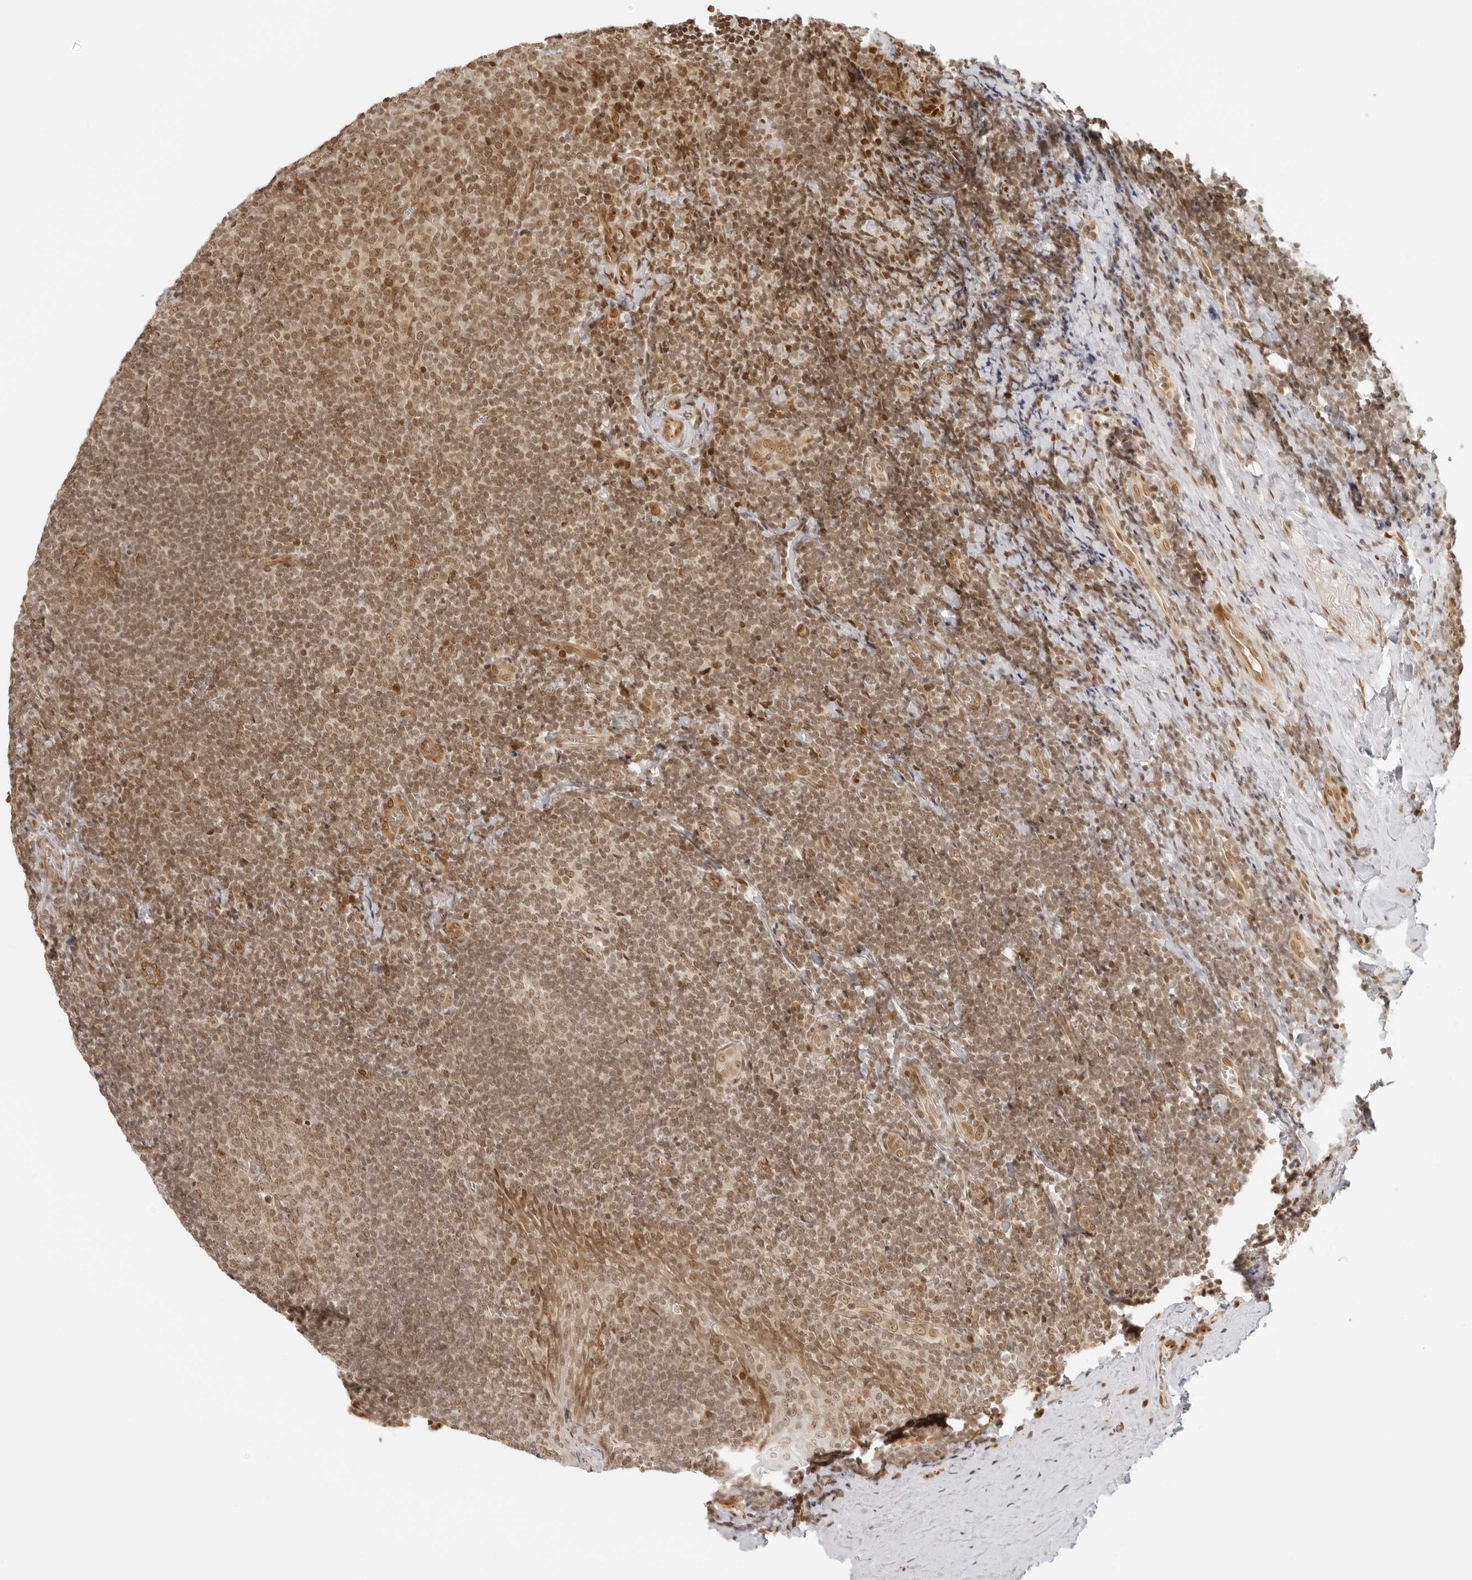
{"staining": {"intensity": "weak", "quantity": ">75%", "location": "nuclear"}, "tissue": "tonsil", "cell_type": "Germinal center cells", "image_type": "normal", "snomed": [{"axis": "morphology", "description": "Normal tissue, NOS"}, {"axis": "topography", "description": "Tonsil"}], "caption": "Protein staining by immunohistochemistry (IHC) shows weak nuclear staining in approximately >75% of germinal center cells in unremarkable tonsil. (Stains: DAB in brown, nuclei in blue, Microscopy: brightfield microscopy at high magnification).", "gene": "ZNF407", "patient": {"sex": "male", "age": 27}}